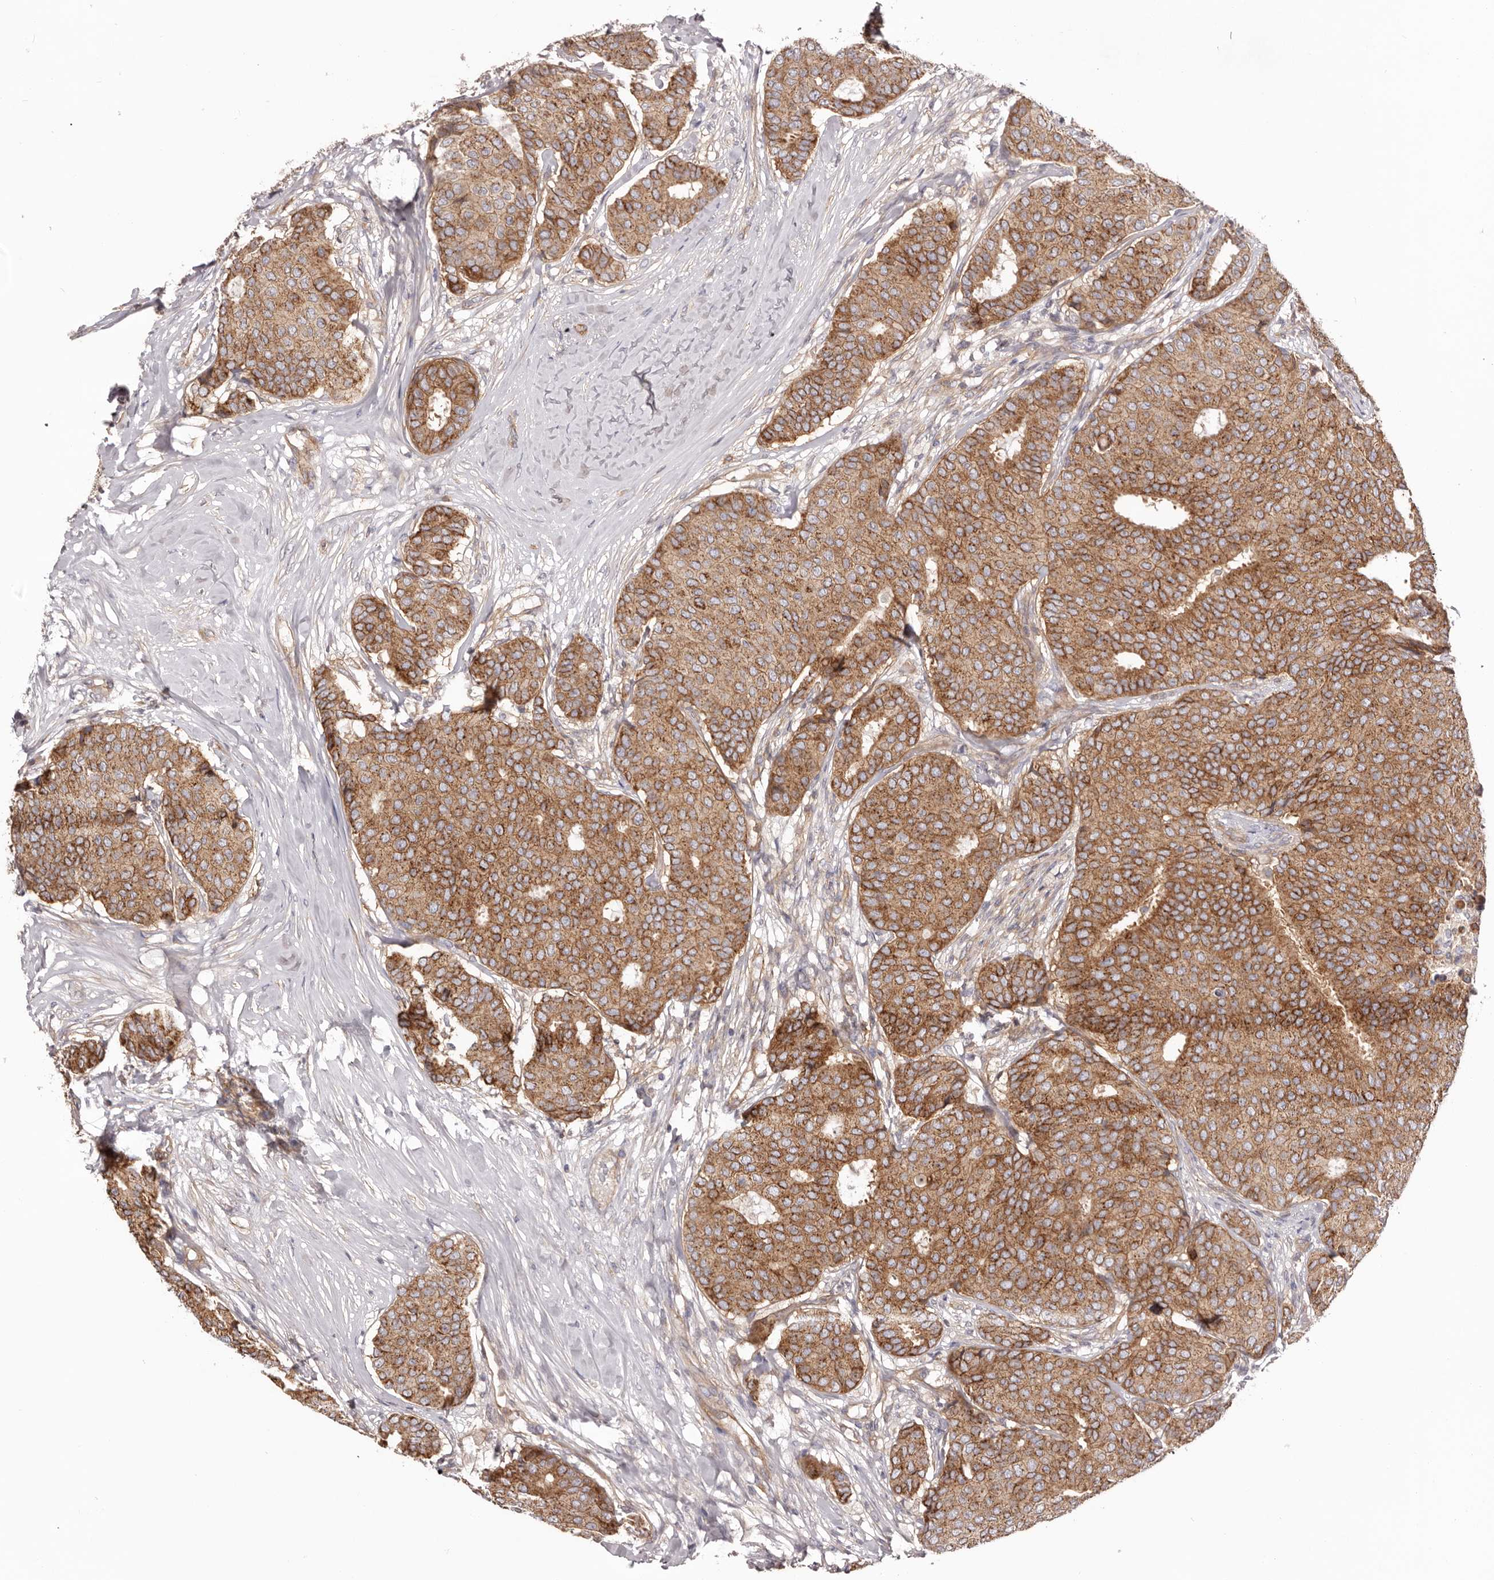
{"staining": {"intensity": "moderate", "quantity": ">75%", "location": "cytoplasmic/membranous"}, "tissue": "breast cancer", "cell_type": "Tumor cells", "image_type": "cancer", "snomed": [{"axis": "morphology", "description": "Duct carcinoma"}, {"axis": "topography", "description": "Breast"}], "caption": "Human breast invasive ductal carcinoma stained with a protein marker reveals moderate staining in tumor cells.", "gene": "DMRT2", "patient": {"sex": "female", "age": 75}}